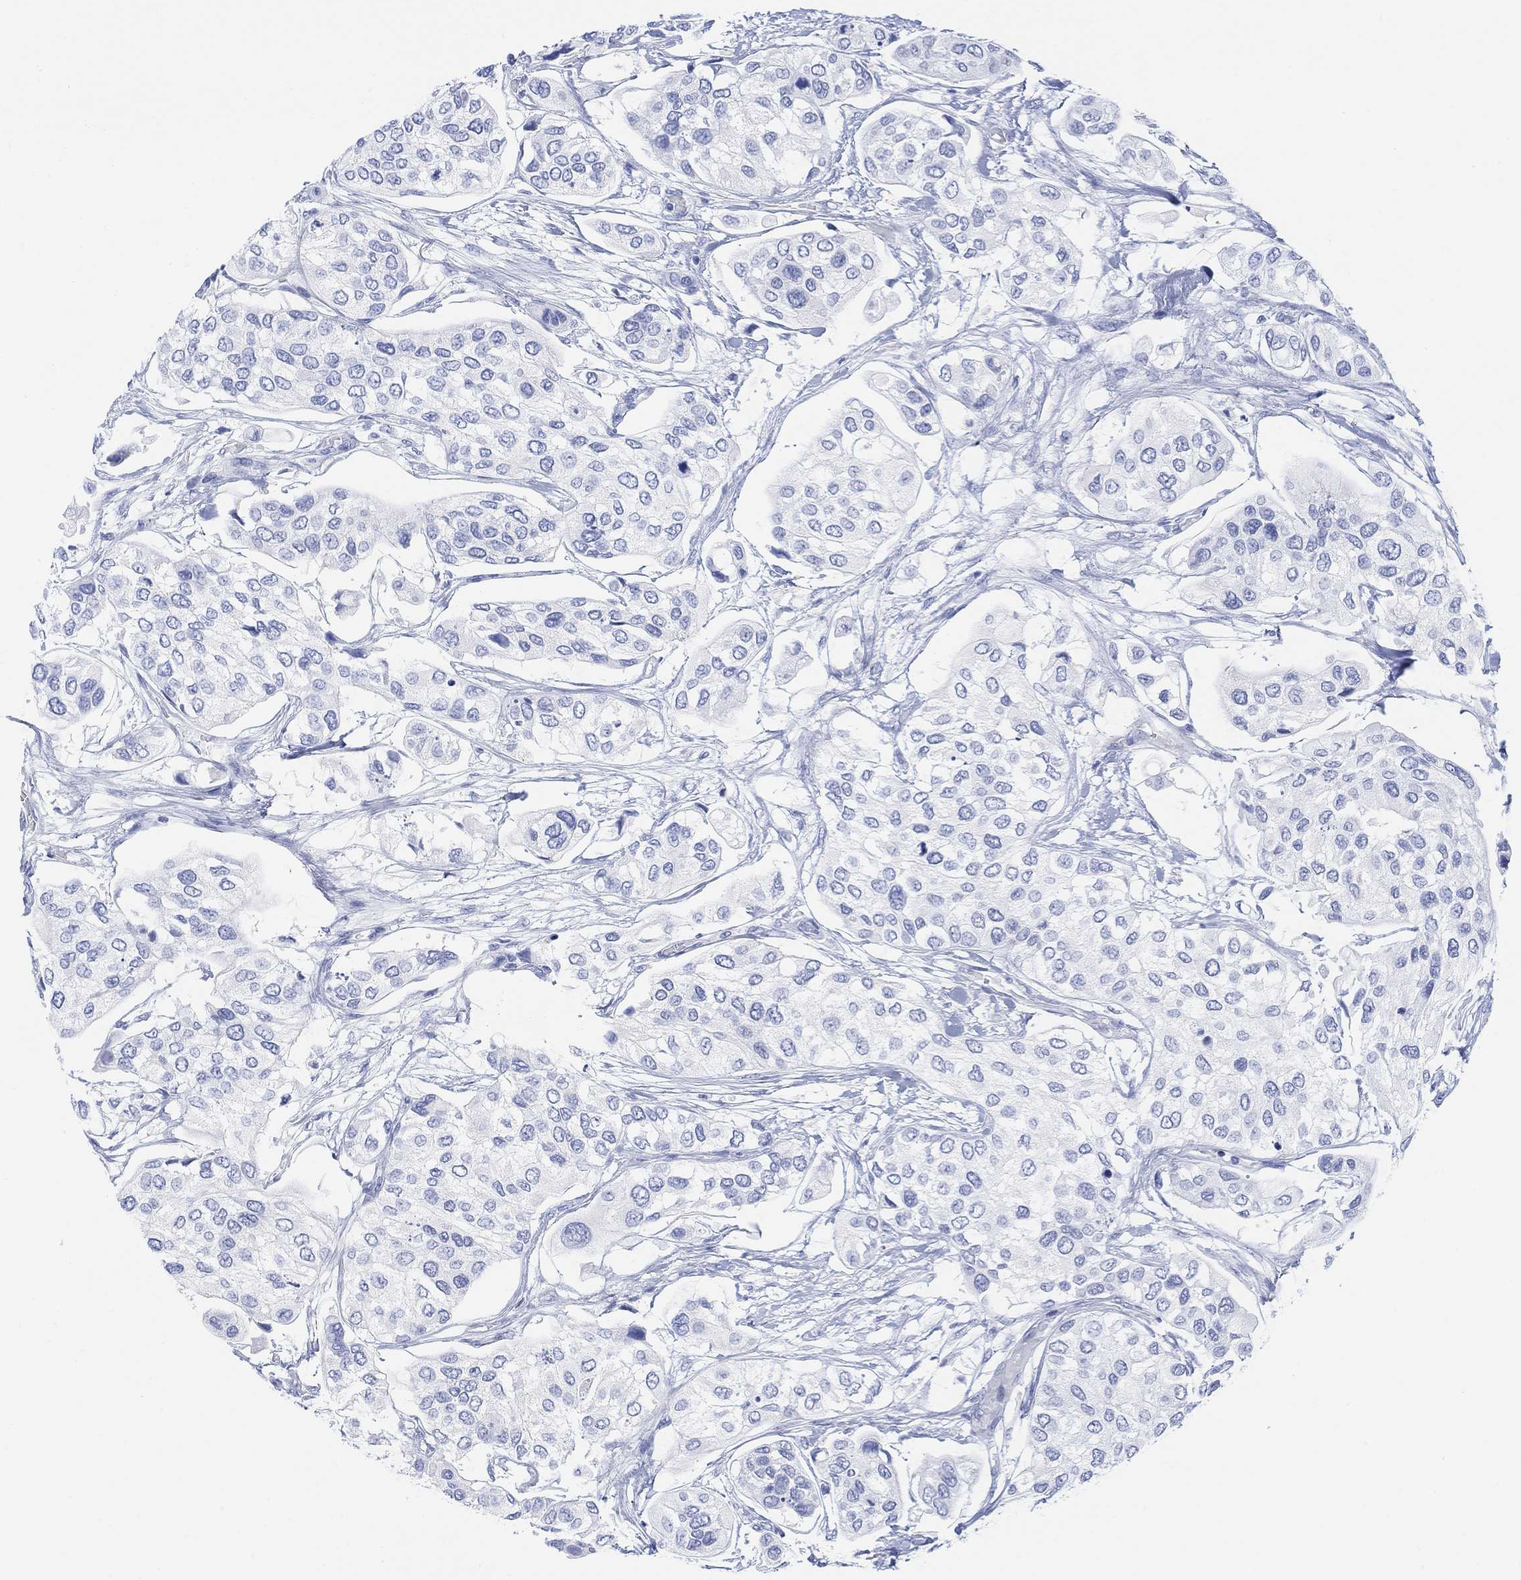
{"staining": {"intensity": "negative", "quantity": "none", "location": "none"}, "tissue": "urothelial cancer", "cell_type": "Tumor cells", "image_type": "cancer", "snomed": [{"axis": "morphology", "description": "Urothelial carcinoma, High grade"}, {"axis": "topography", "description": "Urinary bladder"}], "caption": "Immunohistochemistry of human urothelial cancer demonstrates no expression in tumor cells.", "gene": "GNG13", "patient": {"sex": "male", "age": 77}}